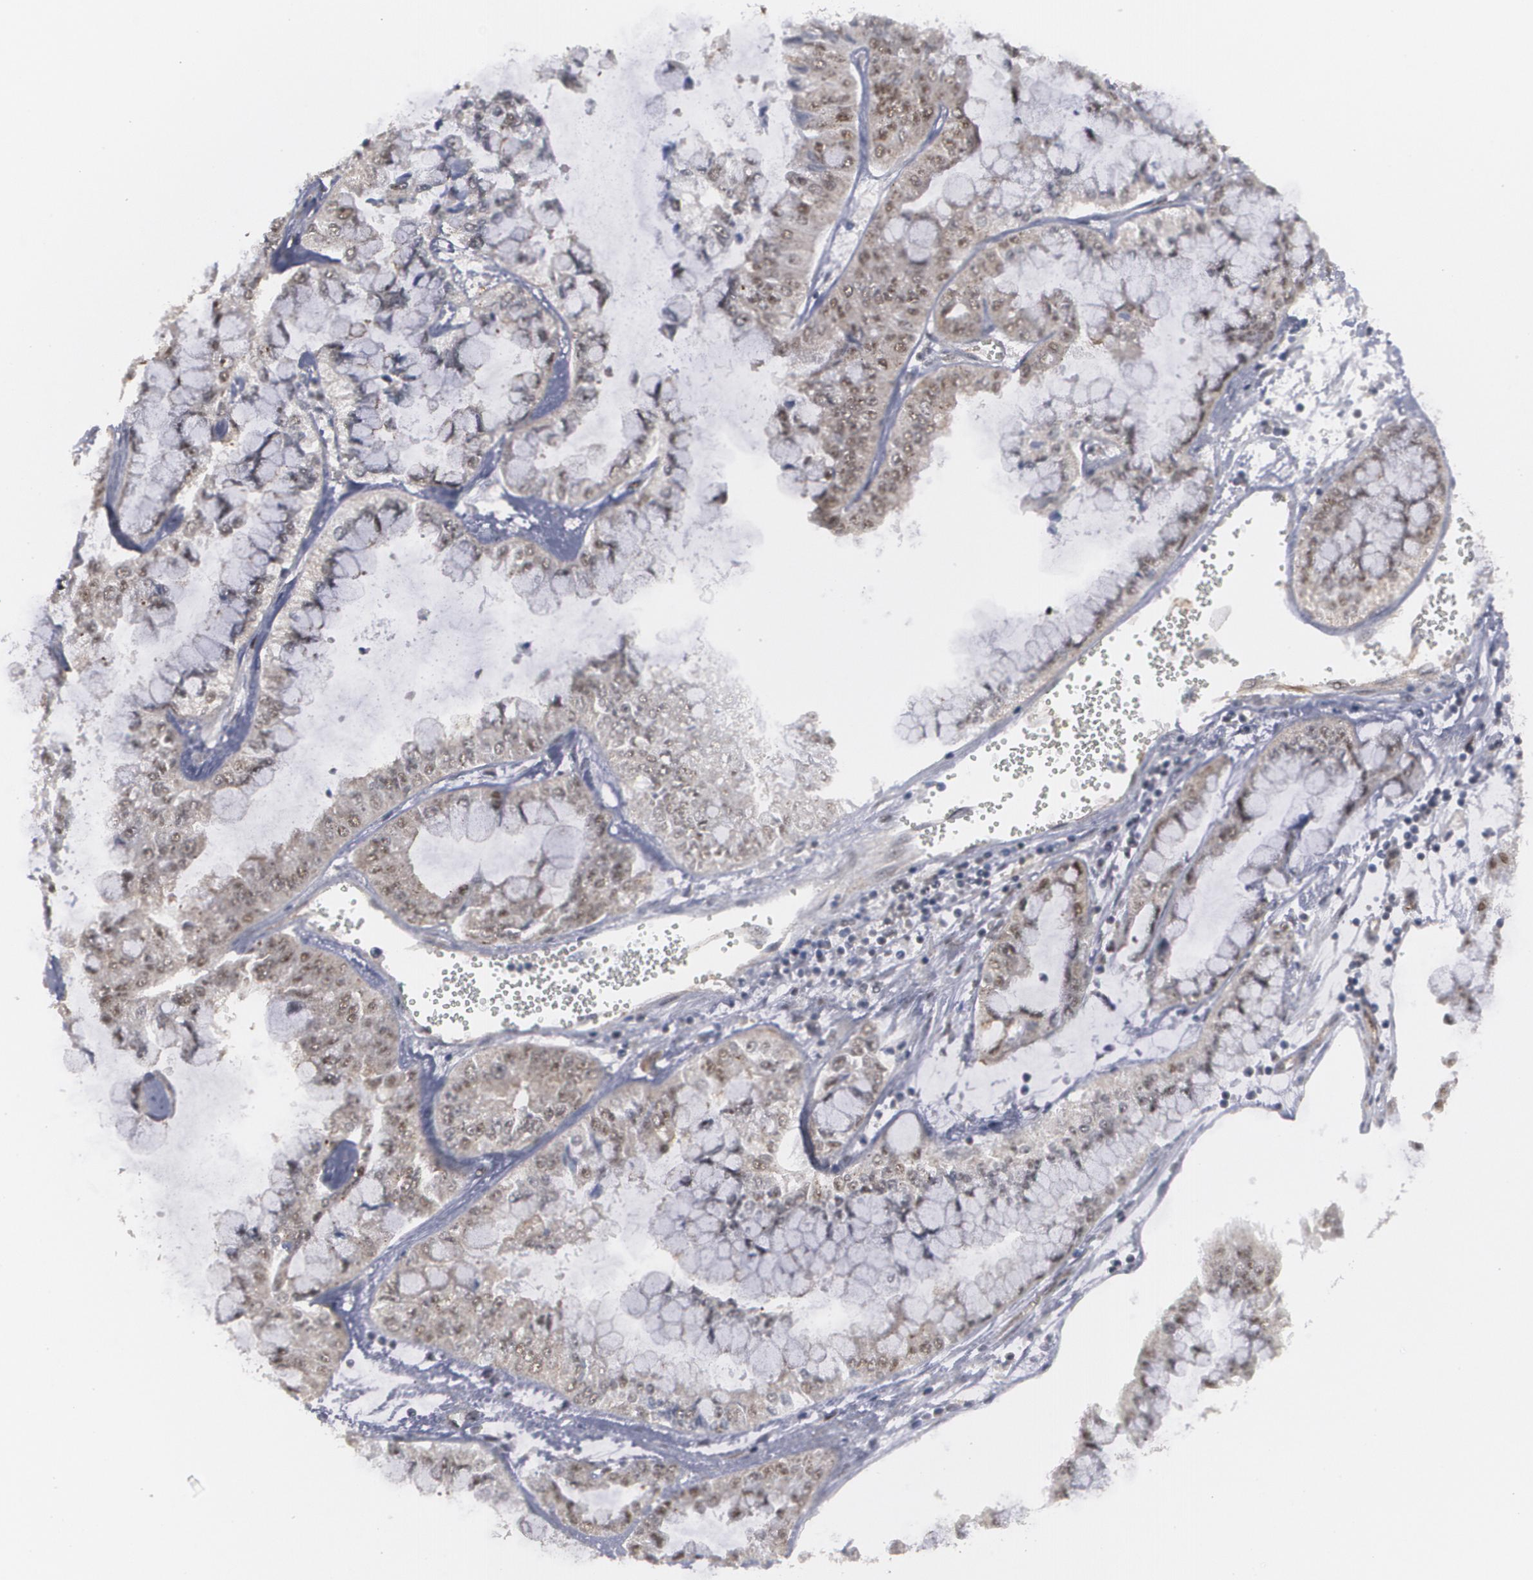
{"staining": {"intensity": "moderate", "quantity": ">75%", "location": "nuclear"}, "tissue": "liver cancer", "cell_type": "Tumor cells", "image_type": "cancer", "snomed": [{"axis": "morphology", "description": "Cholangiocarcinoma"}, {"axis": "topography", "description": "Liver"}], "caption": "Tumor cells demonstrate medium levels of moderate nuclear positivity in approximately >75% of cells in human cholangiocarcinoma (liver).", "gene": "INTS6", "patient": {"sex": "female", "age": 79}}